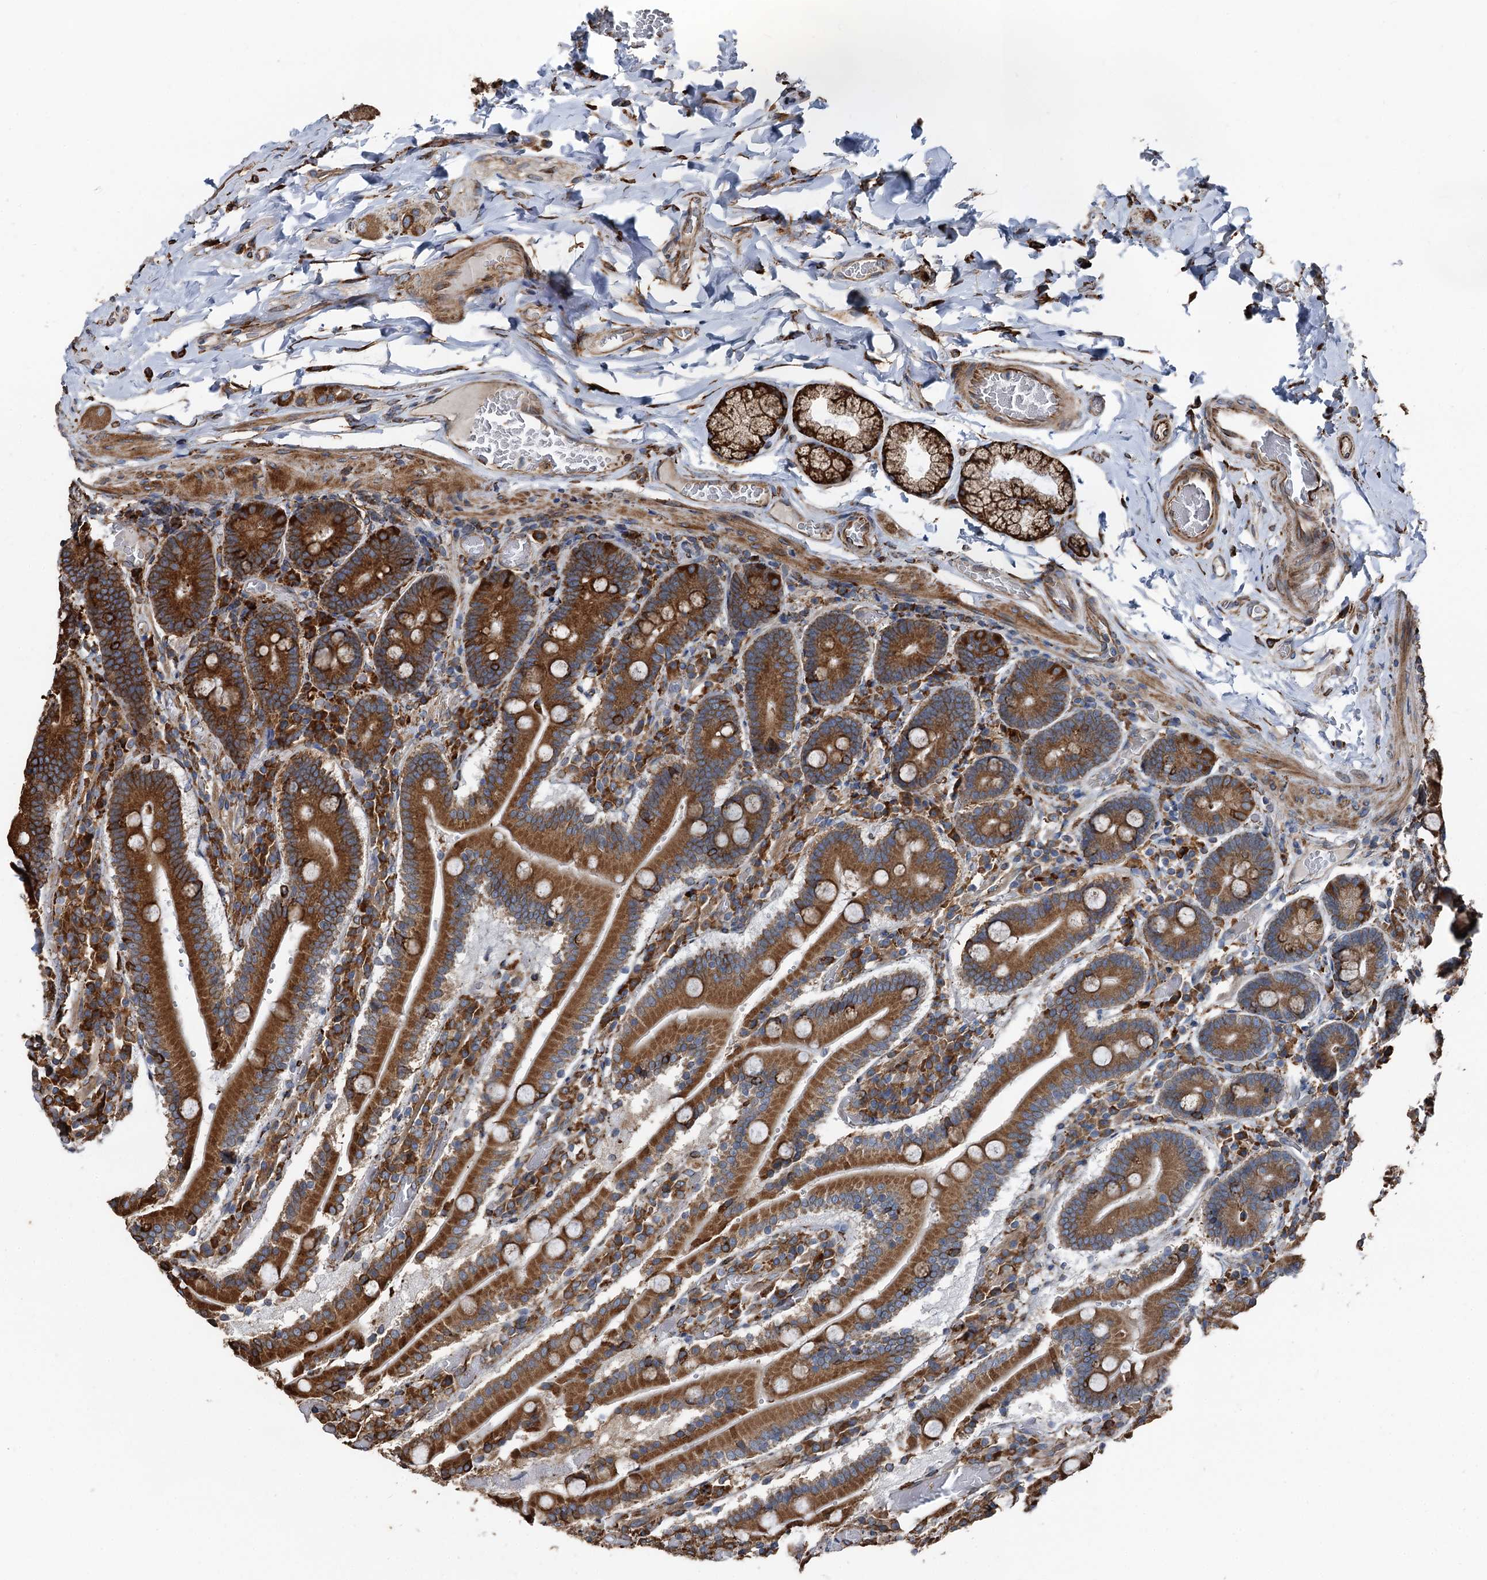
{"staining": {"intensity": "strong", "quantity": ">75%", "location": "cytoplasmic/membranous"}, "tissue": "duodenum", "cell_type": "Glandular cells", "image_type": "normal", "snomed": [{"axis": "morphology", "description": "Normal tissue, NOS"}, {"axis": "topography", "description": "Duodenum"}], "caption": "Immunohistochemistry photomicrograph of benign duodenum stained for a protein (brown), which shows high levels of strong cytoplasmic/membranous staining in approximately >75% of glandular cells.", "gene": "NEURL1B", "patient": {"sex": "female", "age": 62}}